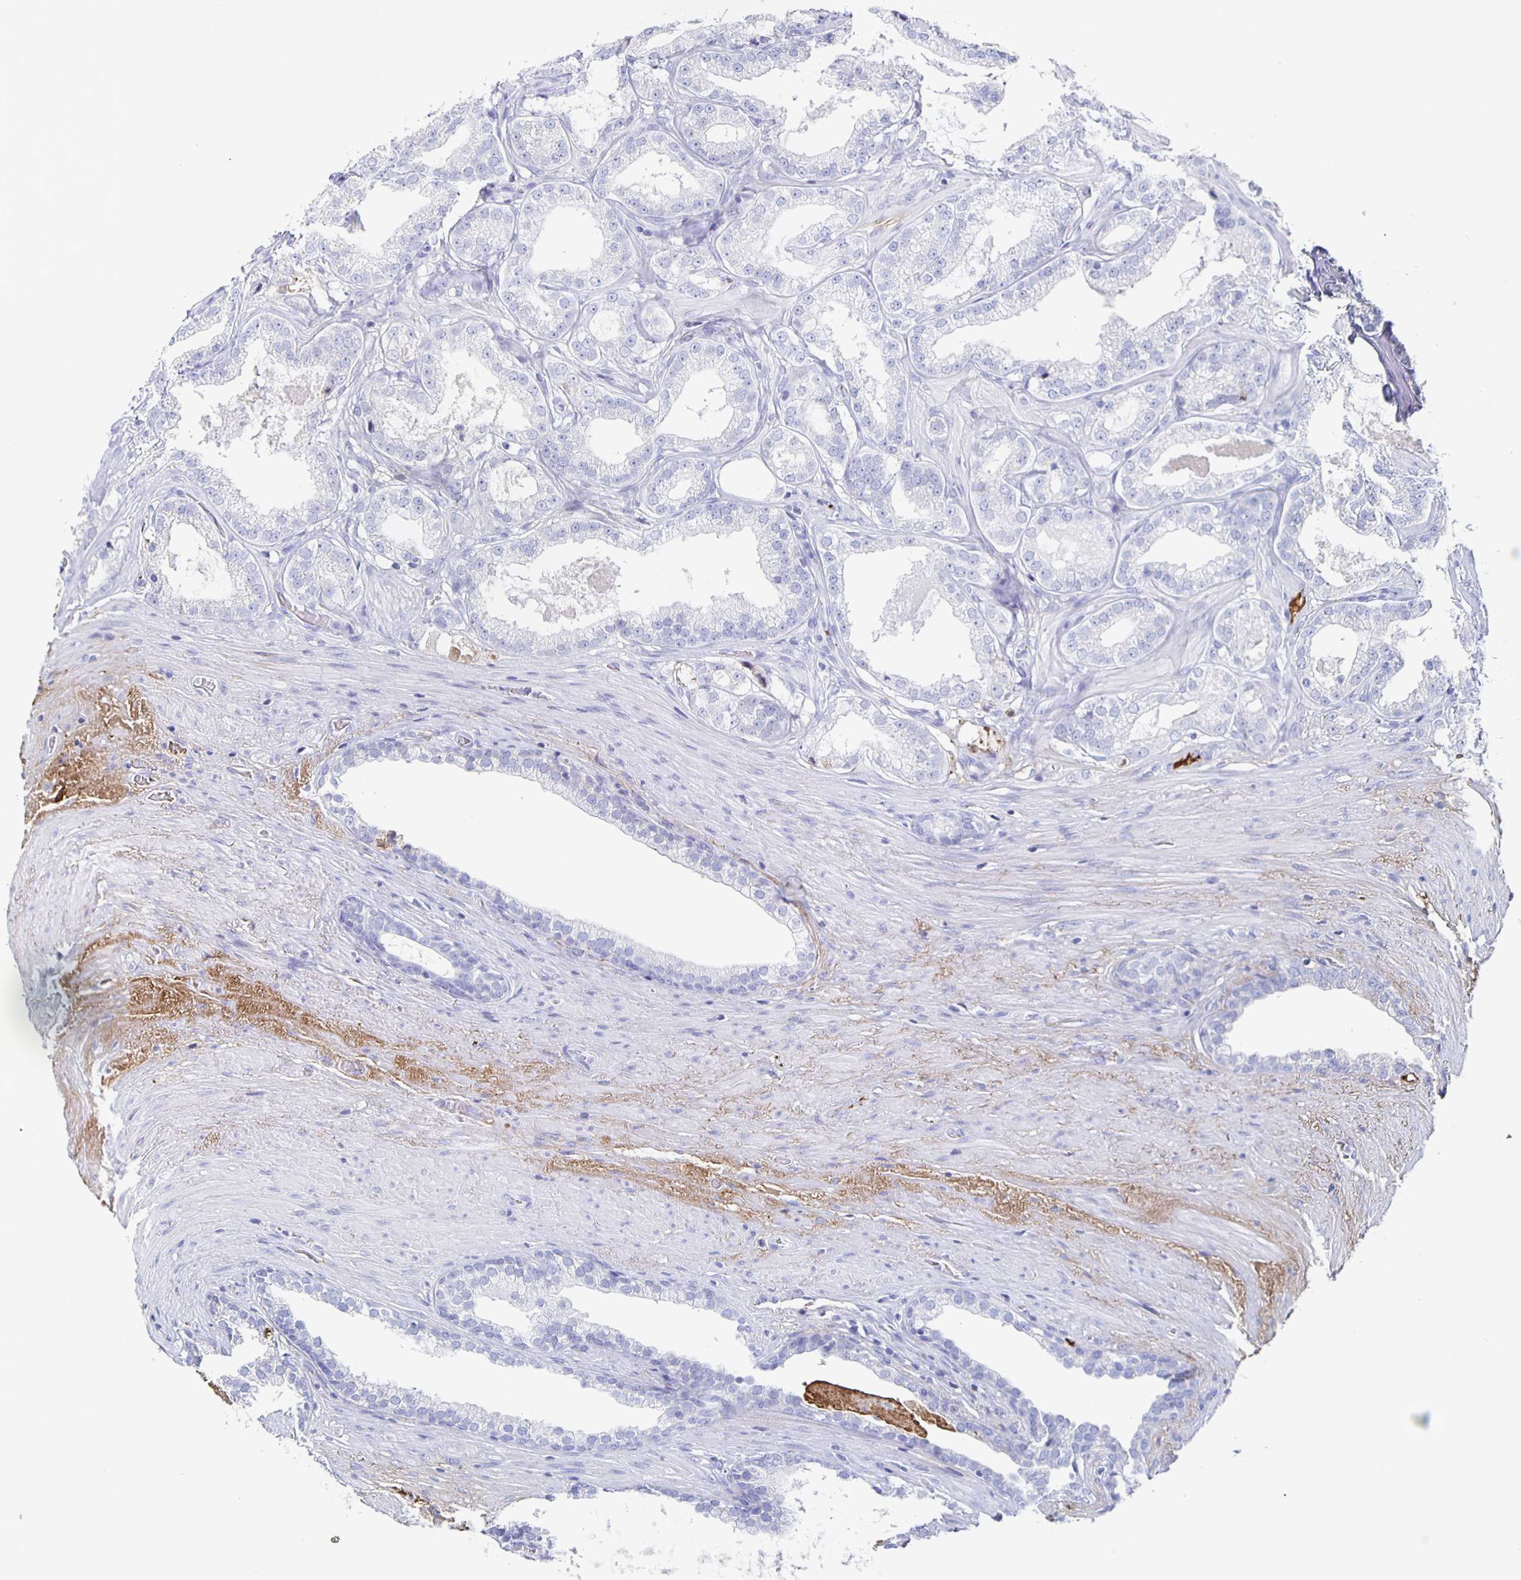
{"staining": {"intensity": "negative", "quantity": "none", "location": "none"}, "tissue": "prostate cancer", "cell_type": "Tumor cells", "image_type": "cancer", "snomed": [{"axis": "morphology", "description": "Adenocarcinoma, High grade"}, {"axis": "topography", "description": "Prostate"}], "caption": "There is no significant staining in tumor cells of high-grade adenocarcinoma (prostate).", "gene": "FGA", "patient": {"sex": "male", "age": 65}}